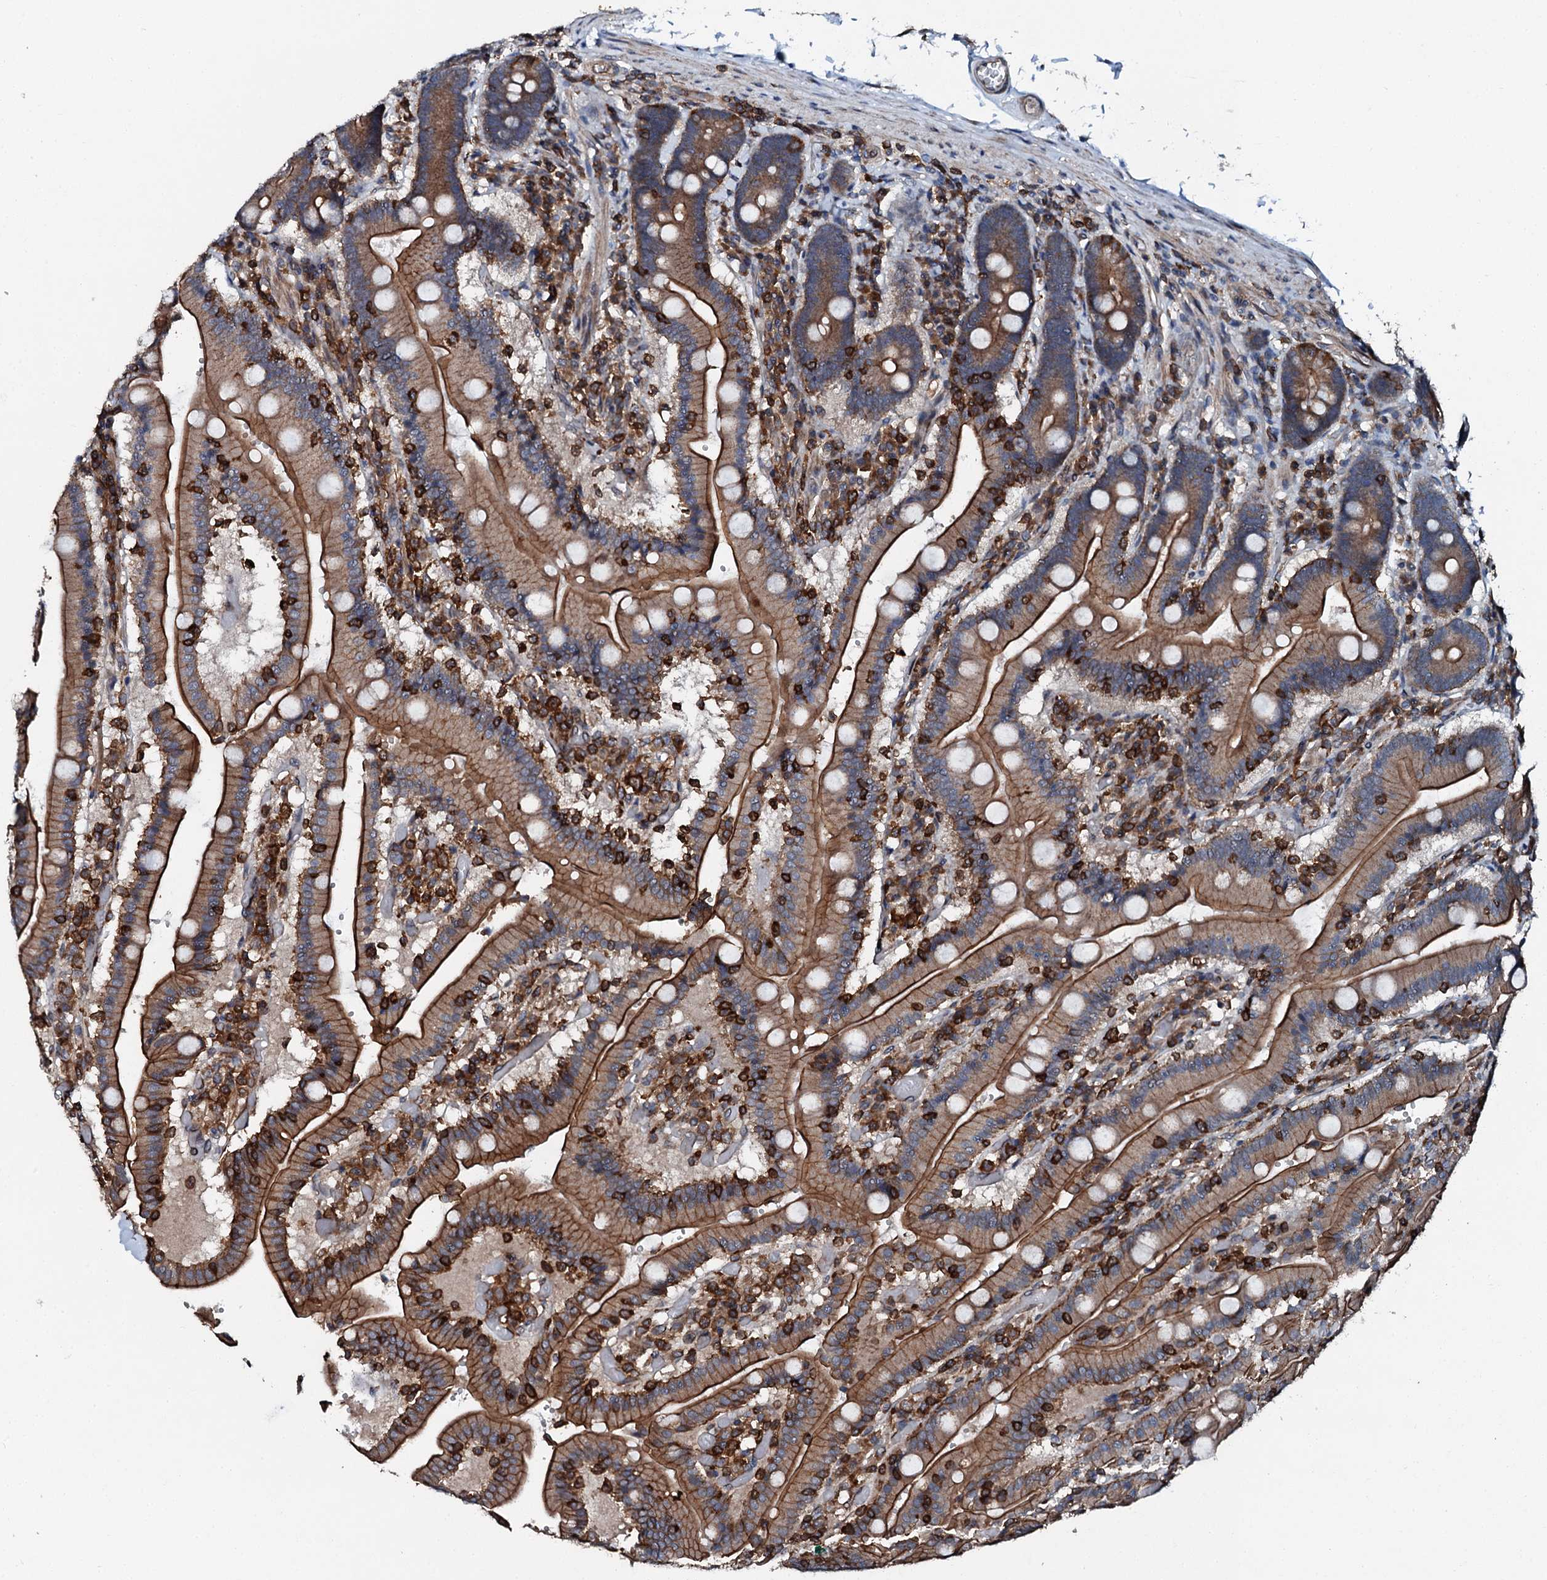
{"staining": {"intensity": "strong", "quantity": ">75%", "location": "cytoplasmic/membranous"}, "tissue": "duodenum", "cell_type": "Glandular cells", "image_type": "normal", "snomed": [{"axis": "morphology", "description": "Normal tissue, NOS"}, {"axis": "topography", "description": "Duodenum"}], "caption": "Immunohistochemical staining of benign human duodenum demonstrates >75% levels of strong cytoplasmic/membranous protein expression in approximately >75% of glandular cells. (Brightfield microscopy of DAB IHC at high magnification).", "gene": "EDC4", "patient": {"sex": "female", "age": 62}}